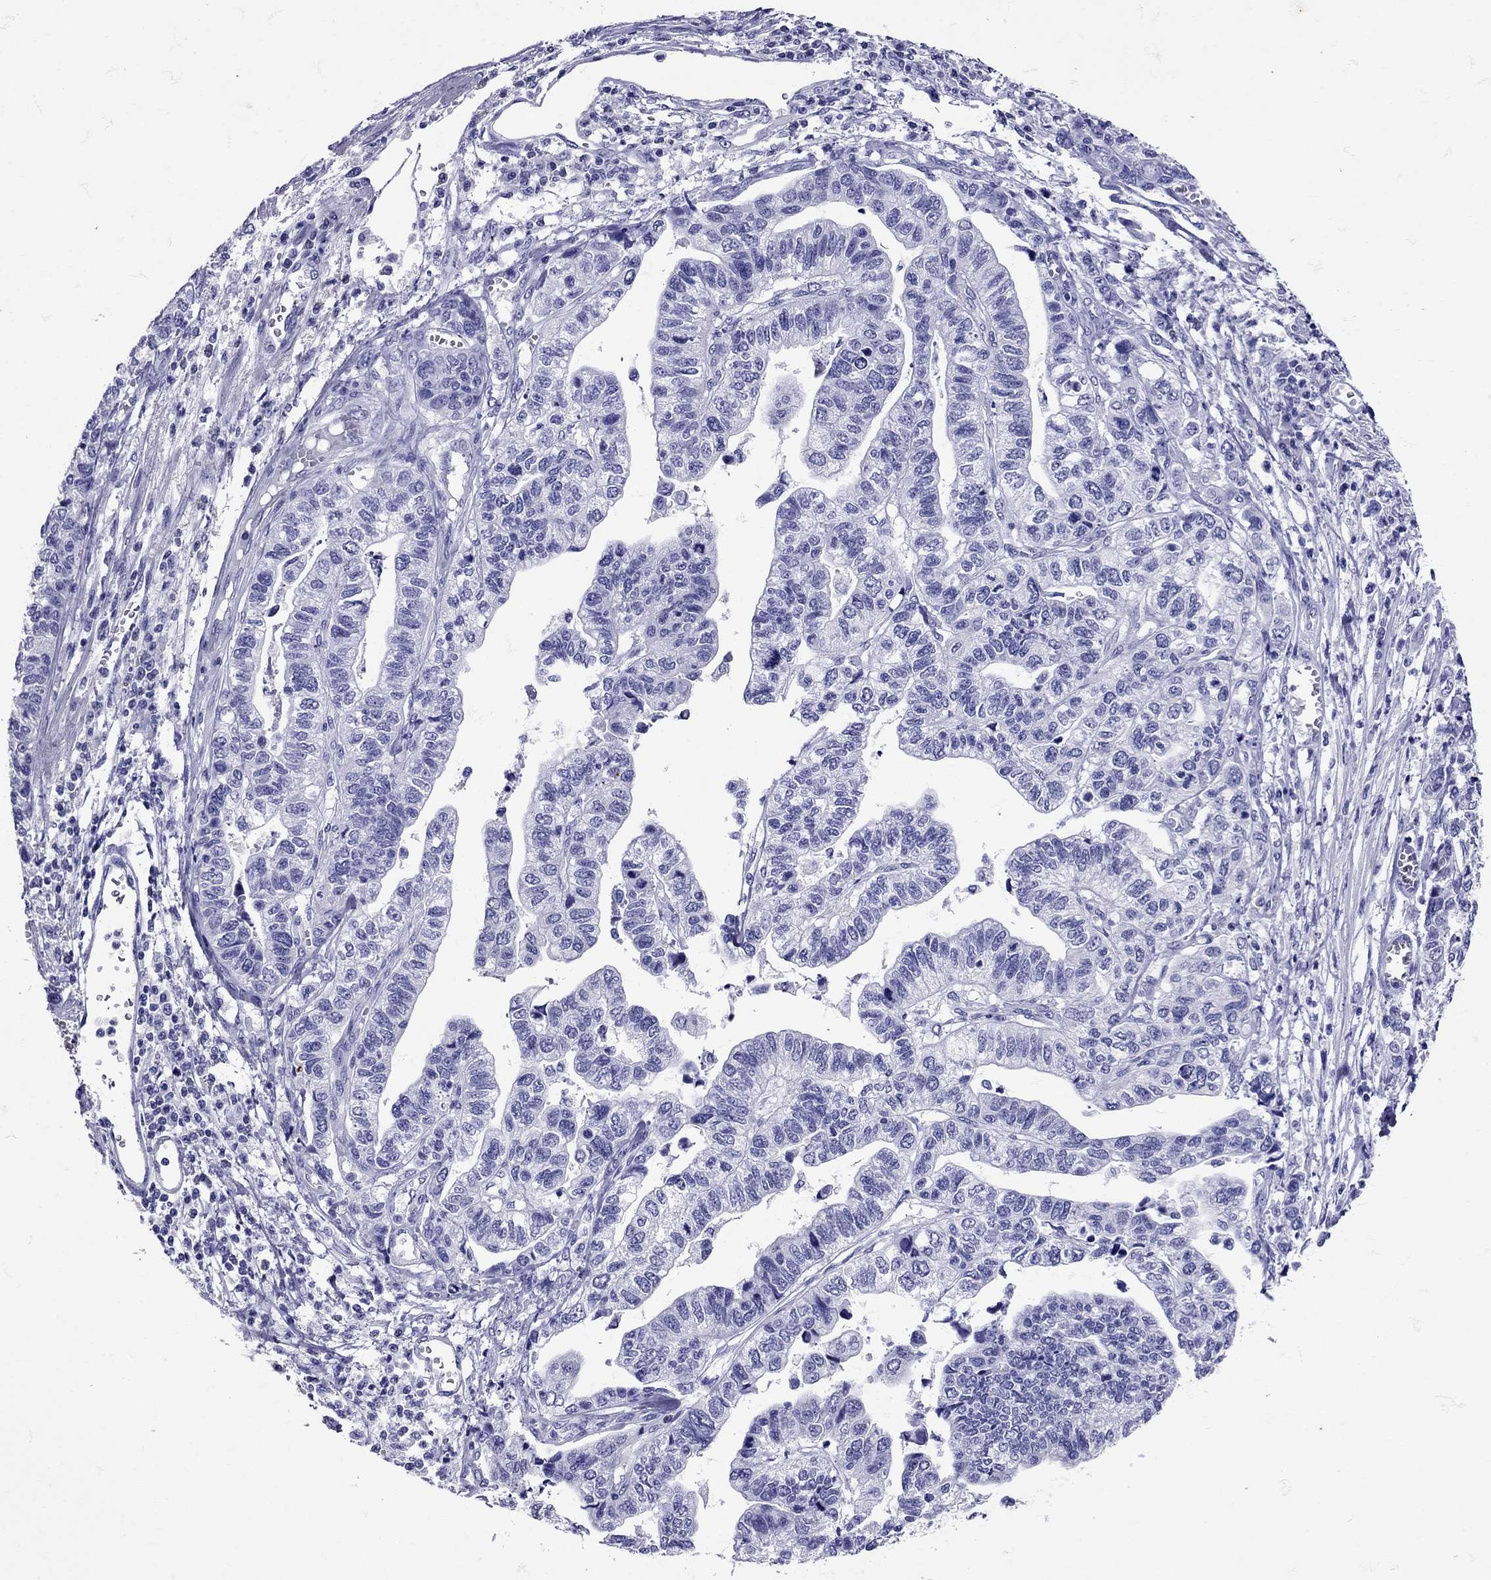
{"staining": {"intensity": "negative", "quantity": "none", "location": "none"}, "tissue": "stomach cancer", "cell_type": "Tumor cells", "image_type": "cancer", "snomed": [{"axis": "morphology", "description": "Adenocarcinoma, NOS"}, {"axis": "topography", "description": "Stomach, upper"}], "caption": "Human stomach cancer stained for a protein using IHC exhibits no positivity in tumor cells.", "gene": "AVP", "patient": {"sex": "female", "age": 67}}